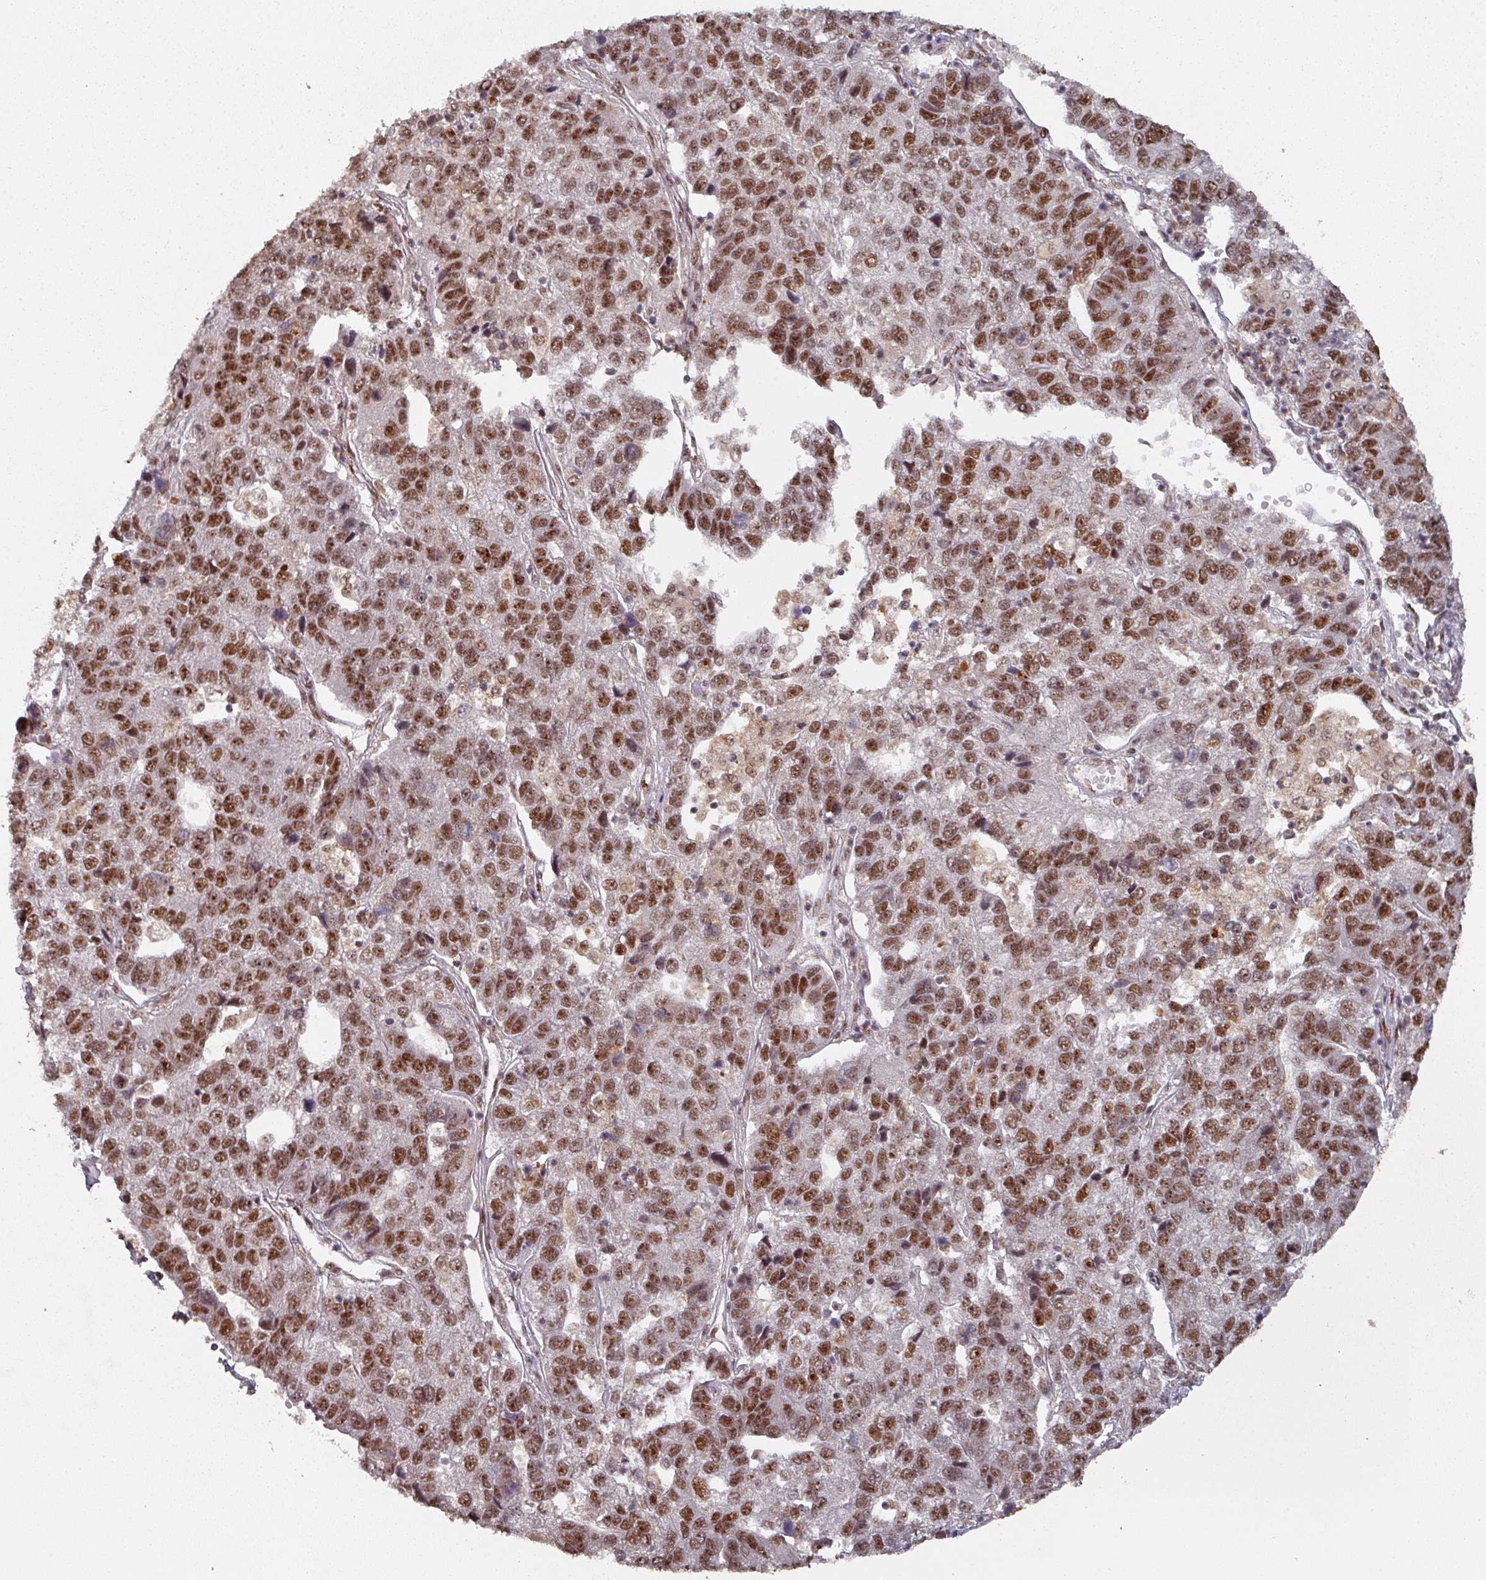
{"staining": {"intensity": "moderate", "quantity": ">75%", "location": "nuclear"}, "tissue": "pancreatic cancer", "cell_type": "Tumor cells", "image_type": "cancer", "snomed": [{"axis": "morphology", "description": "Adenocarcinoma, NOS"}, {"axis": "topography", "description": "Pancreas"}], "caption": "Pancreatic cancer (adenocarcinoma) stained for a protein (brown) shows moderate nuclear positive expression in approximately >75% of tumor cells.", "gene": "MEPCE", "patient": {"sex": "female", "age": 61}}